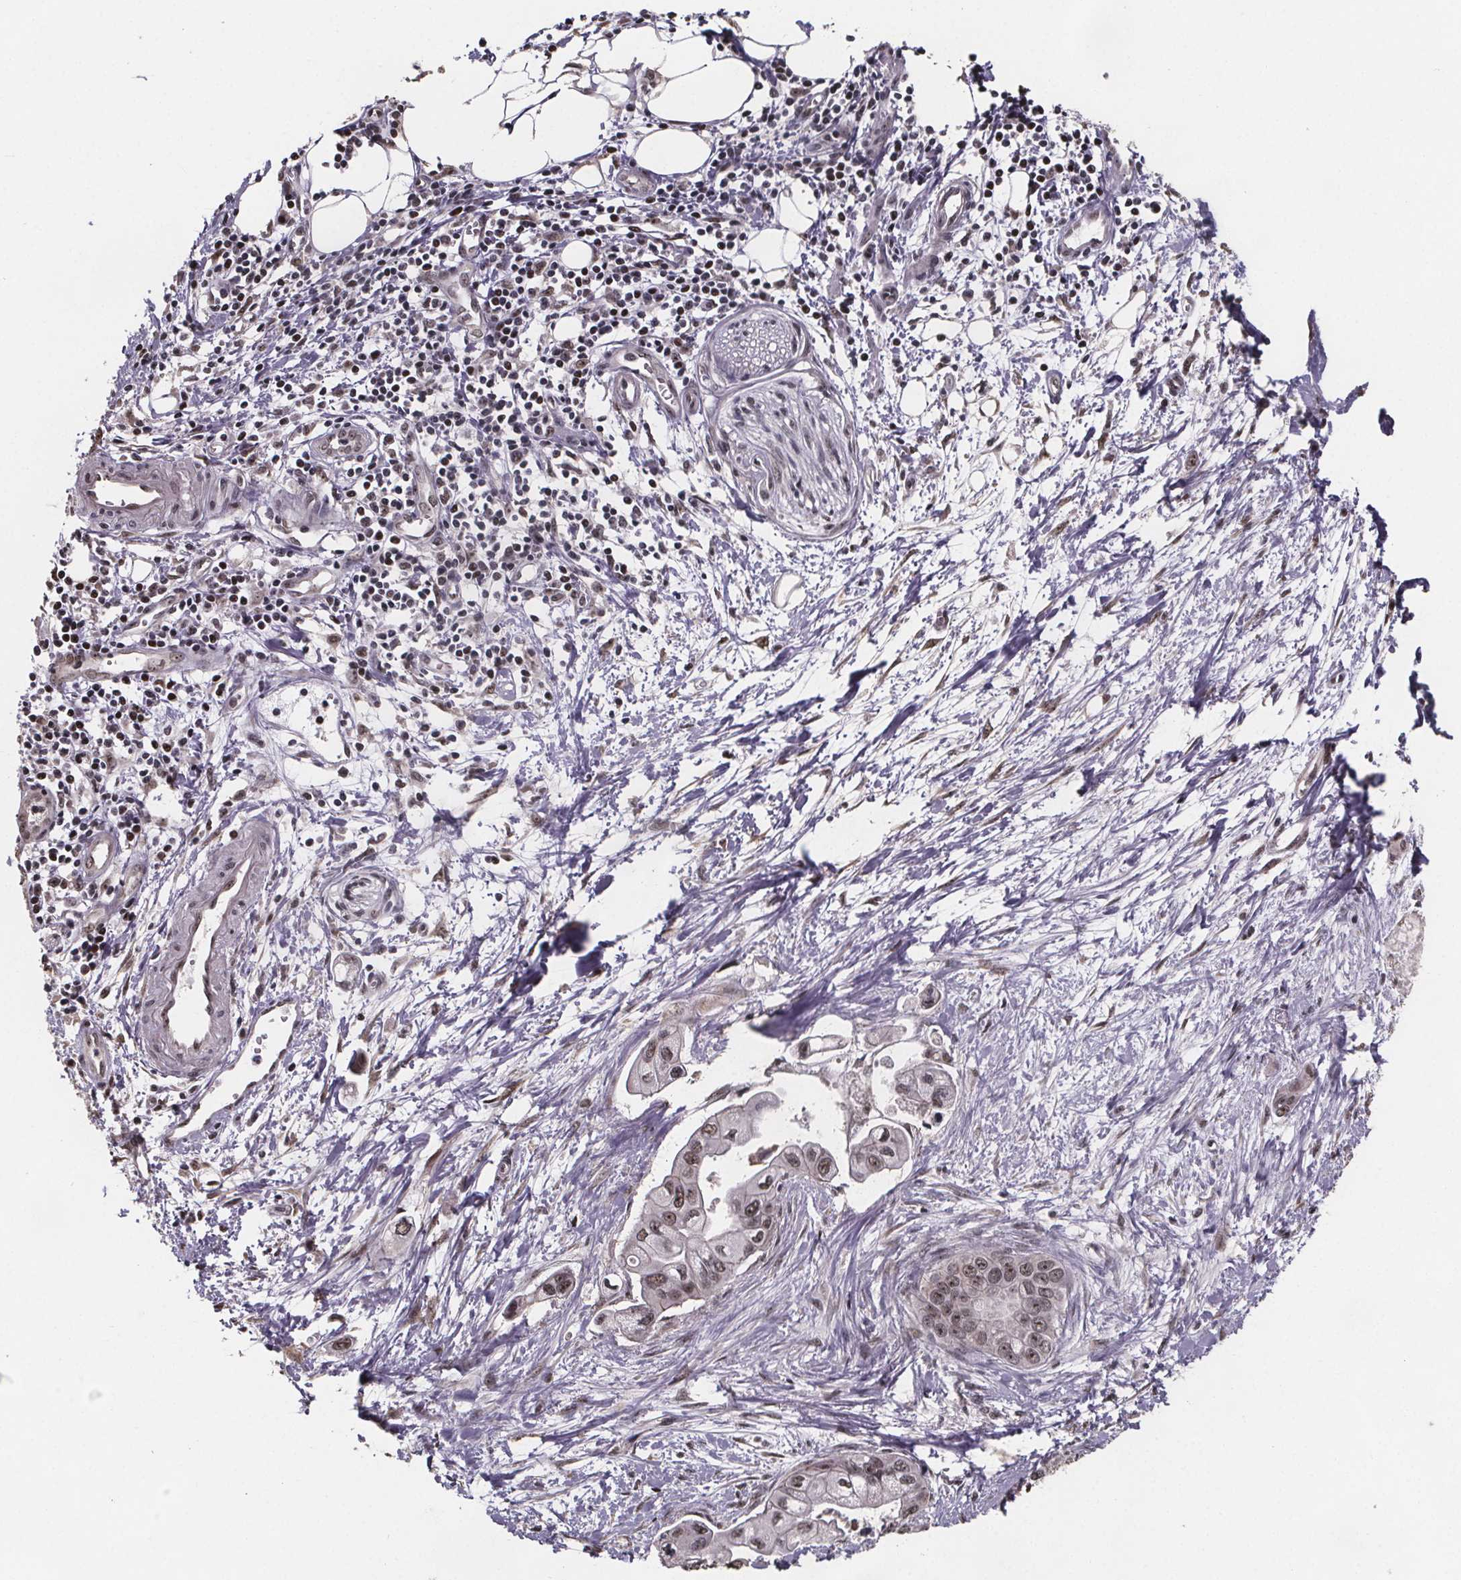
{"staining": {"intensity": "moderate", "quantity": ">75%", "location": "nuclear"}, "tissue": "pancreatic cancer", "cell_type": "Tumor cells", "image_type": "cancer", "snomed": [{"axis": "morphology", "description": "Adenocarcinoma, NOS"}, {"axis": "topography", "description": "Pancreas"}], "caption": "An immunohistochemistry (IHC) micrograph of neoplastic tissue is shown. Protein staining in brown shows moderate nuclear positivity in adenocarcinoma (pancreatic) within tumor cells. Using DAB (3,3'-diaminobenzidine) (brown) and hematoxylin (blue) stains, captured at high magnification using brightfield microscopy.", "gene": "U2SURP", "patient": {"sex": "male", "age": 60}}